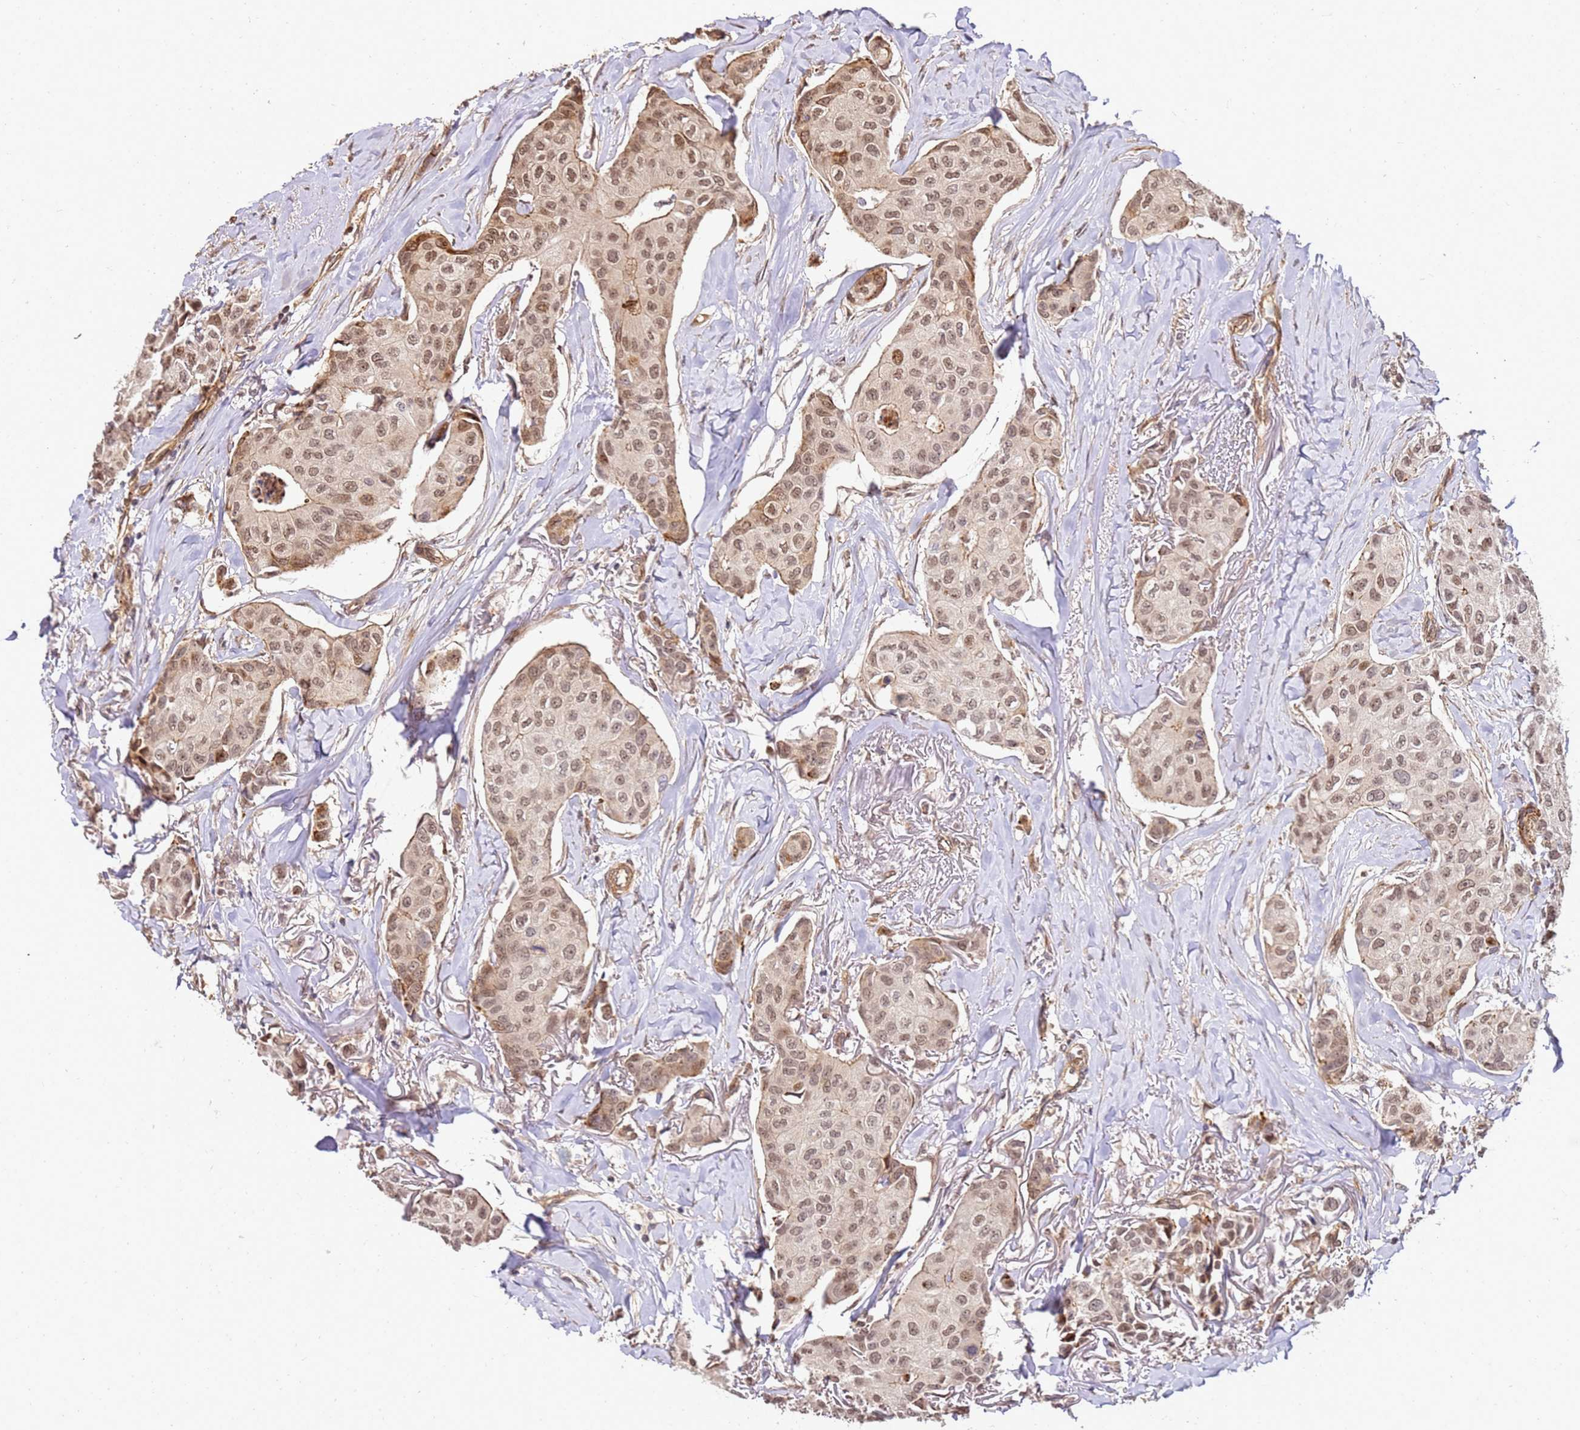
{"staining": {"intensity": "moderate", "quantity": ">75%", "location": "nuclear"}, "tissue": "breast cancer", "cell_type": "Tumor cells", "image_type": "cancer", "snomed": [{"axis": "morphology", "description": "Duct carcinoma"}, {"axis": "topography", "description": "Breast"}], "caption": "The photomicrograph demonstrates immunohistochemical staining of infiltrating ductal carcinoma (breast). There is moderate nuclear positivity is appreciated in approximately >75% of tumor cells.", "gene": "ST18", "patient": {"sex": "female", "age": 80}}